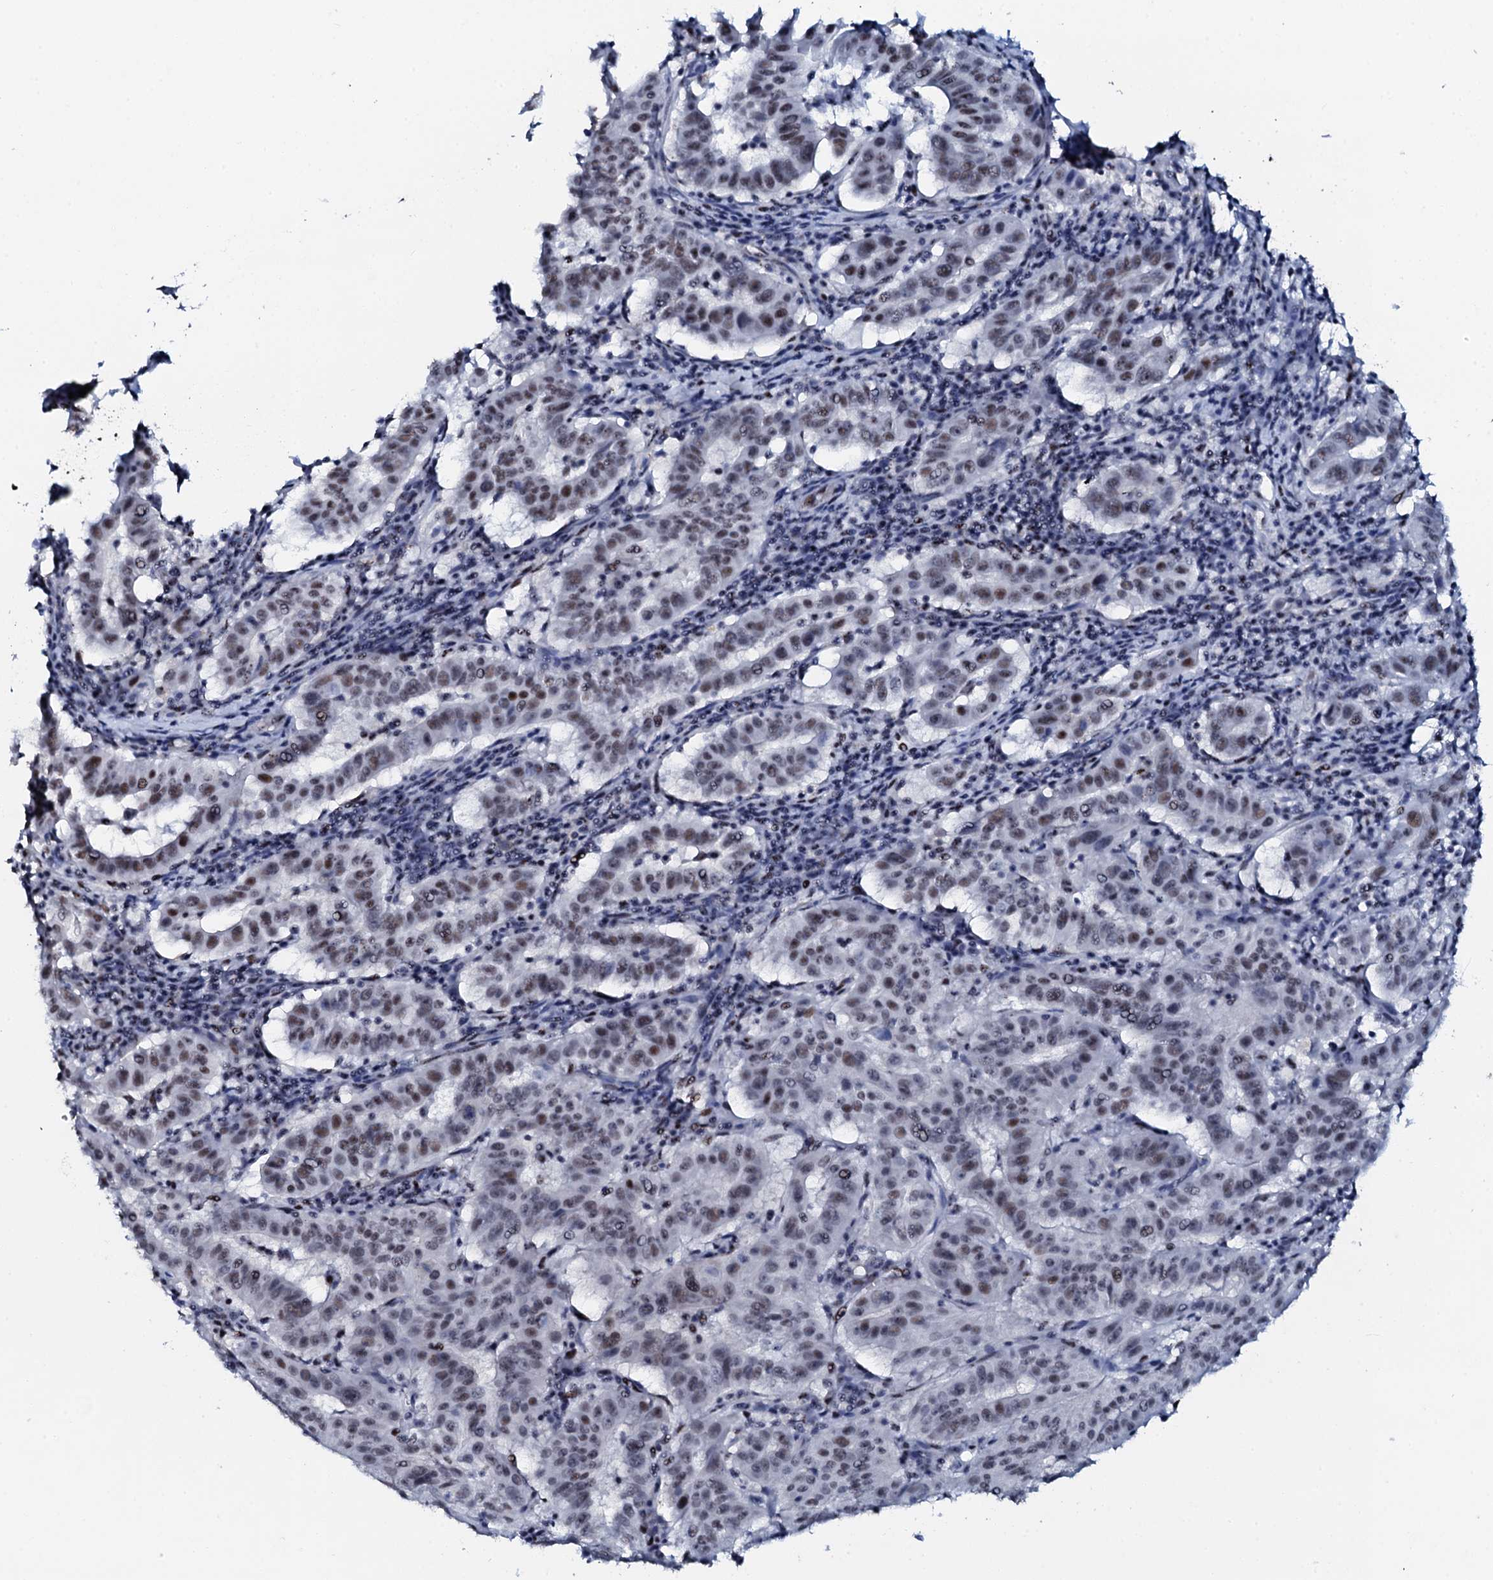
{"staining": {"intensity": "moderate", "quantity": ">75%", "location": "nuclear"}, "tissue": "pancreatic cancer", "cell_type": "Tumor cells", "image_type": "cancer", "snomed": [{"axis": "morphology", "description": "Adenocarcinoma, NOS"}, {"axis": "topography", "description": "Pancreas"}], "caption": "A brown stain labels moderate nuclear expression of a protein in human pancreatic cancer (adenocarcinoma) tumor cells.", "gene": "NKAPD1", "patient": {"sex": "male", "age": 63}}